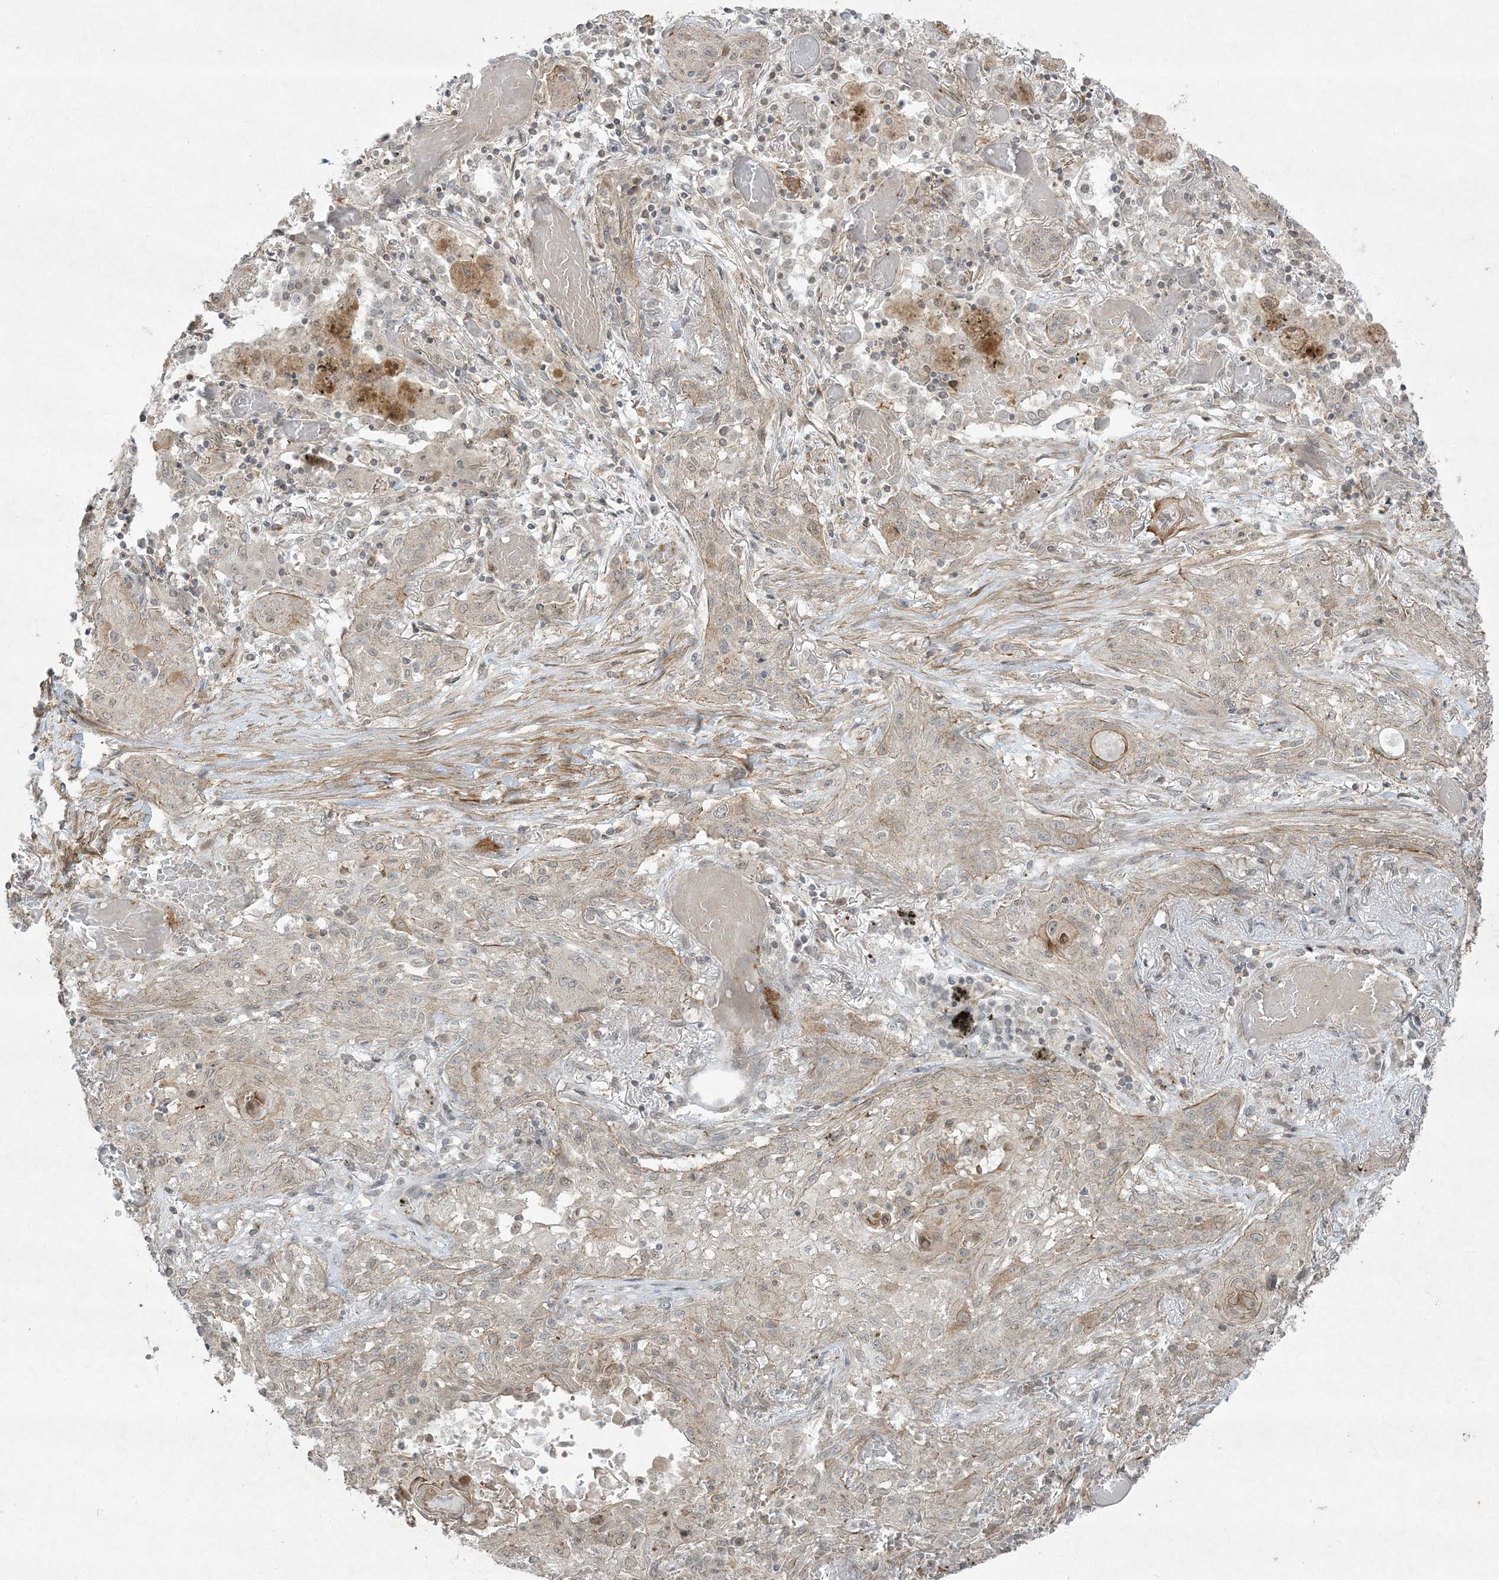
{"staining": {"intensity": "negative", "quantity": "none", "location": "none"}, "tissue": "lung cancer", "cell_type": "Tumor cells", "image_type": "cancer", "snomed": [{"axis": "morphology", "description": "Squamous cell carcinoma, NOS"}, {"axis": "topography", "description": "Lung"}], "caption": "A micrograph of human lung cancer is negative for staining in tumor cells.", "gene": "ZNF263", "patient": {"sex": "female", "age": 47}}